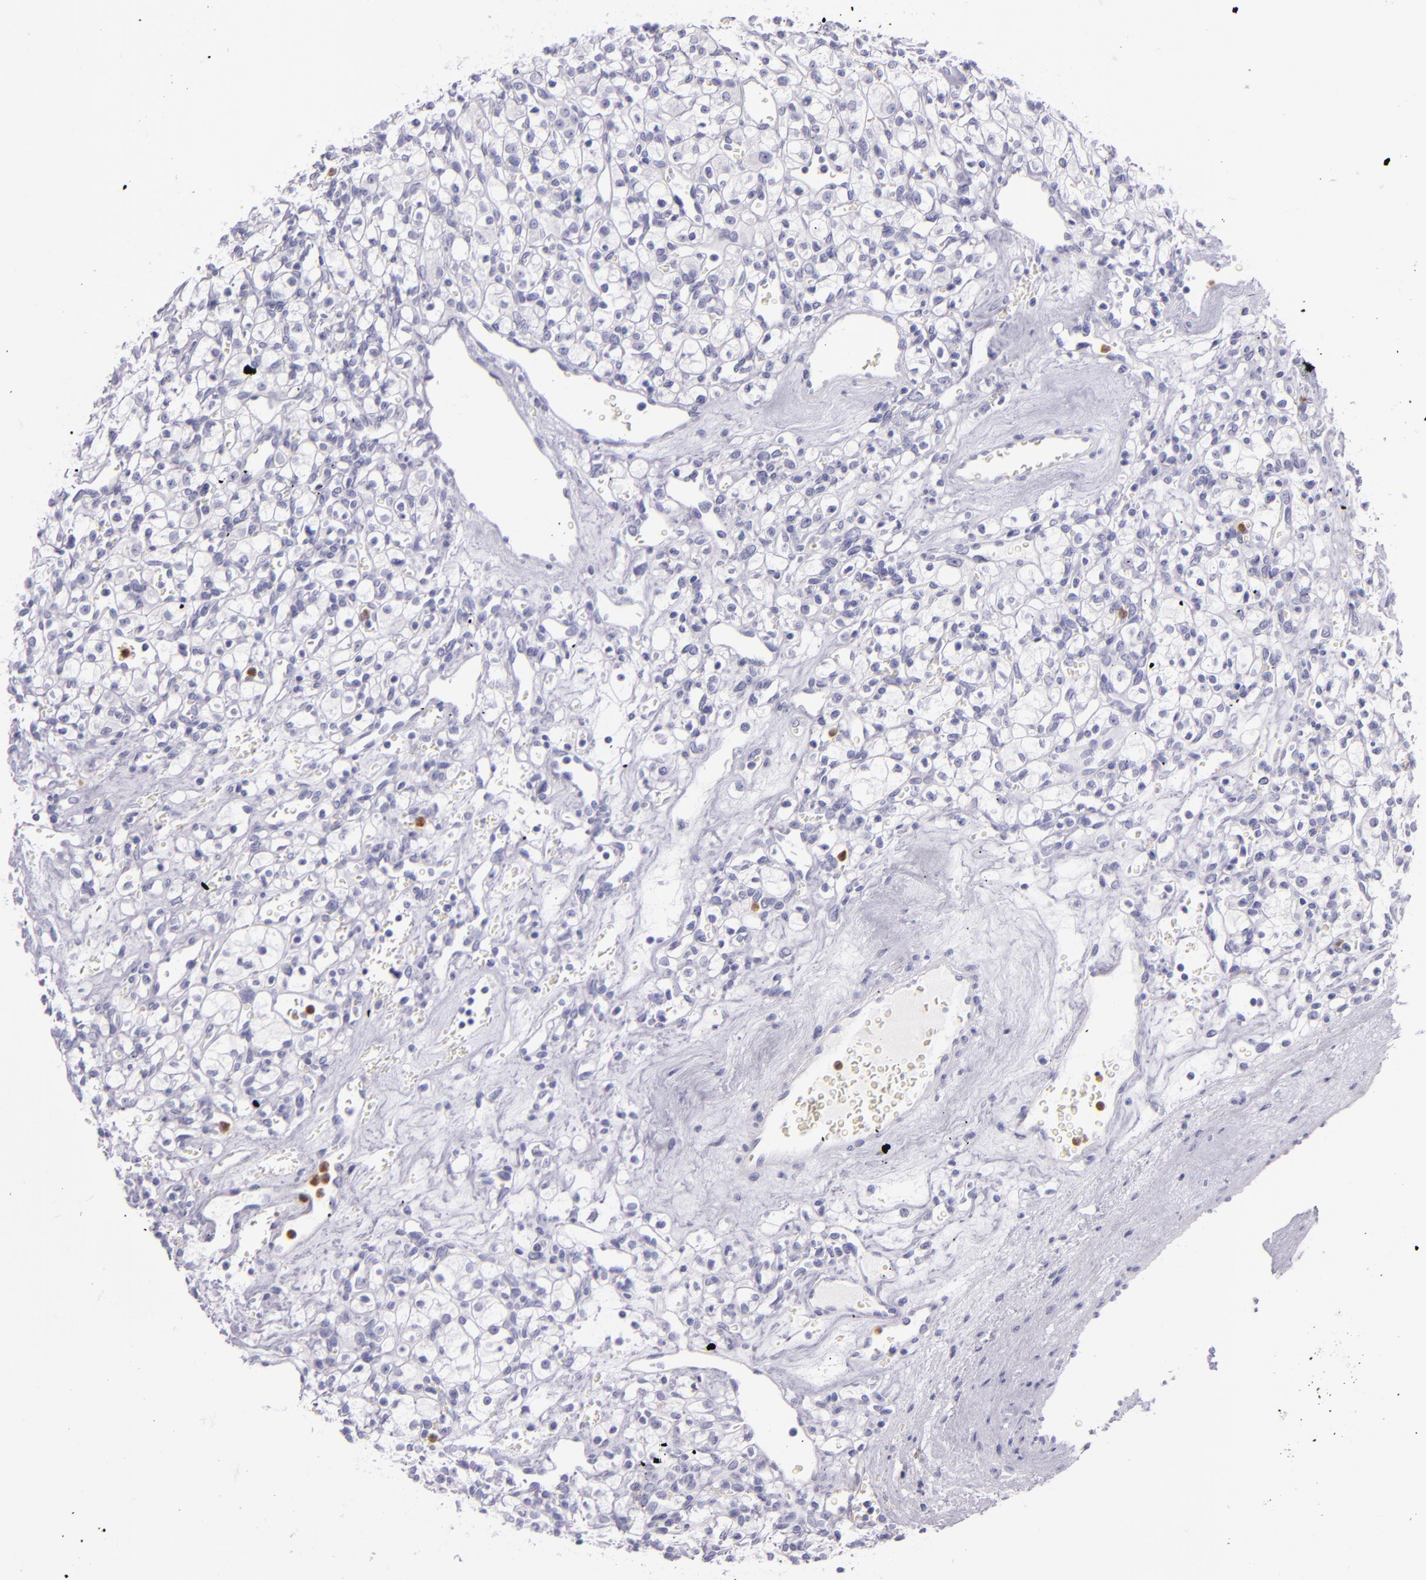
{"staining": {"intensity": "negative", "quantity": "none", "location": "none"}, "tissue": "renal cancer", "cell_type": "Tumor cells", "image_type": "cancer", "snomed": [{"axis": "morphology", "description": "Adenocarcinoma, NOS"}, {"axis": "topography", "description": "Kidney"}], "caption": "The IHC histopathology image has no significant positivity in tumor cells of renal cancer tissue. (Stains: DAB (3,3'-diaminobenzidine) immunohistochemistry (IHC) with hematoxylin counter stain, Microscopy: brightfield microscopy at high magnification).", "gene": "CEACAM1", "patient": {"sex": "female", "age": 62}}